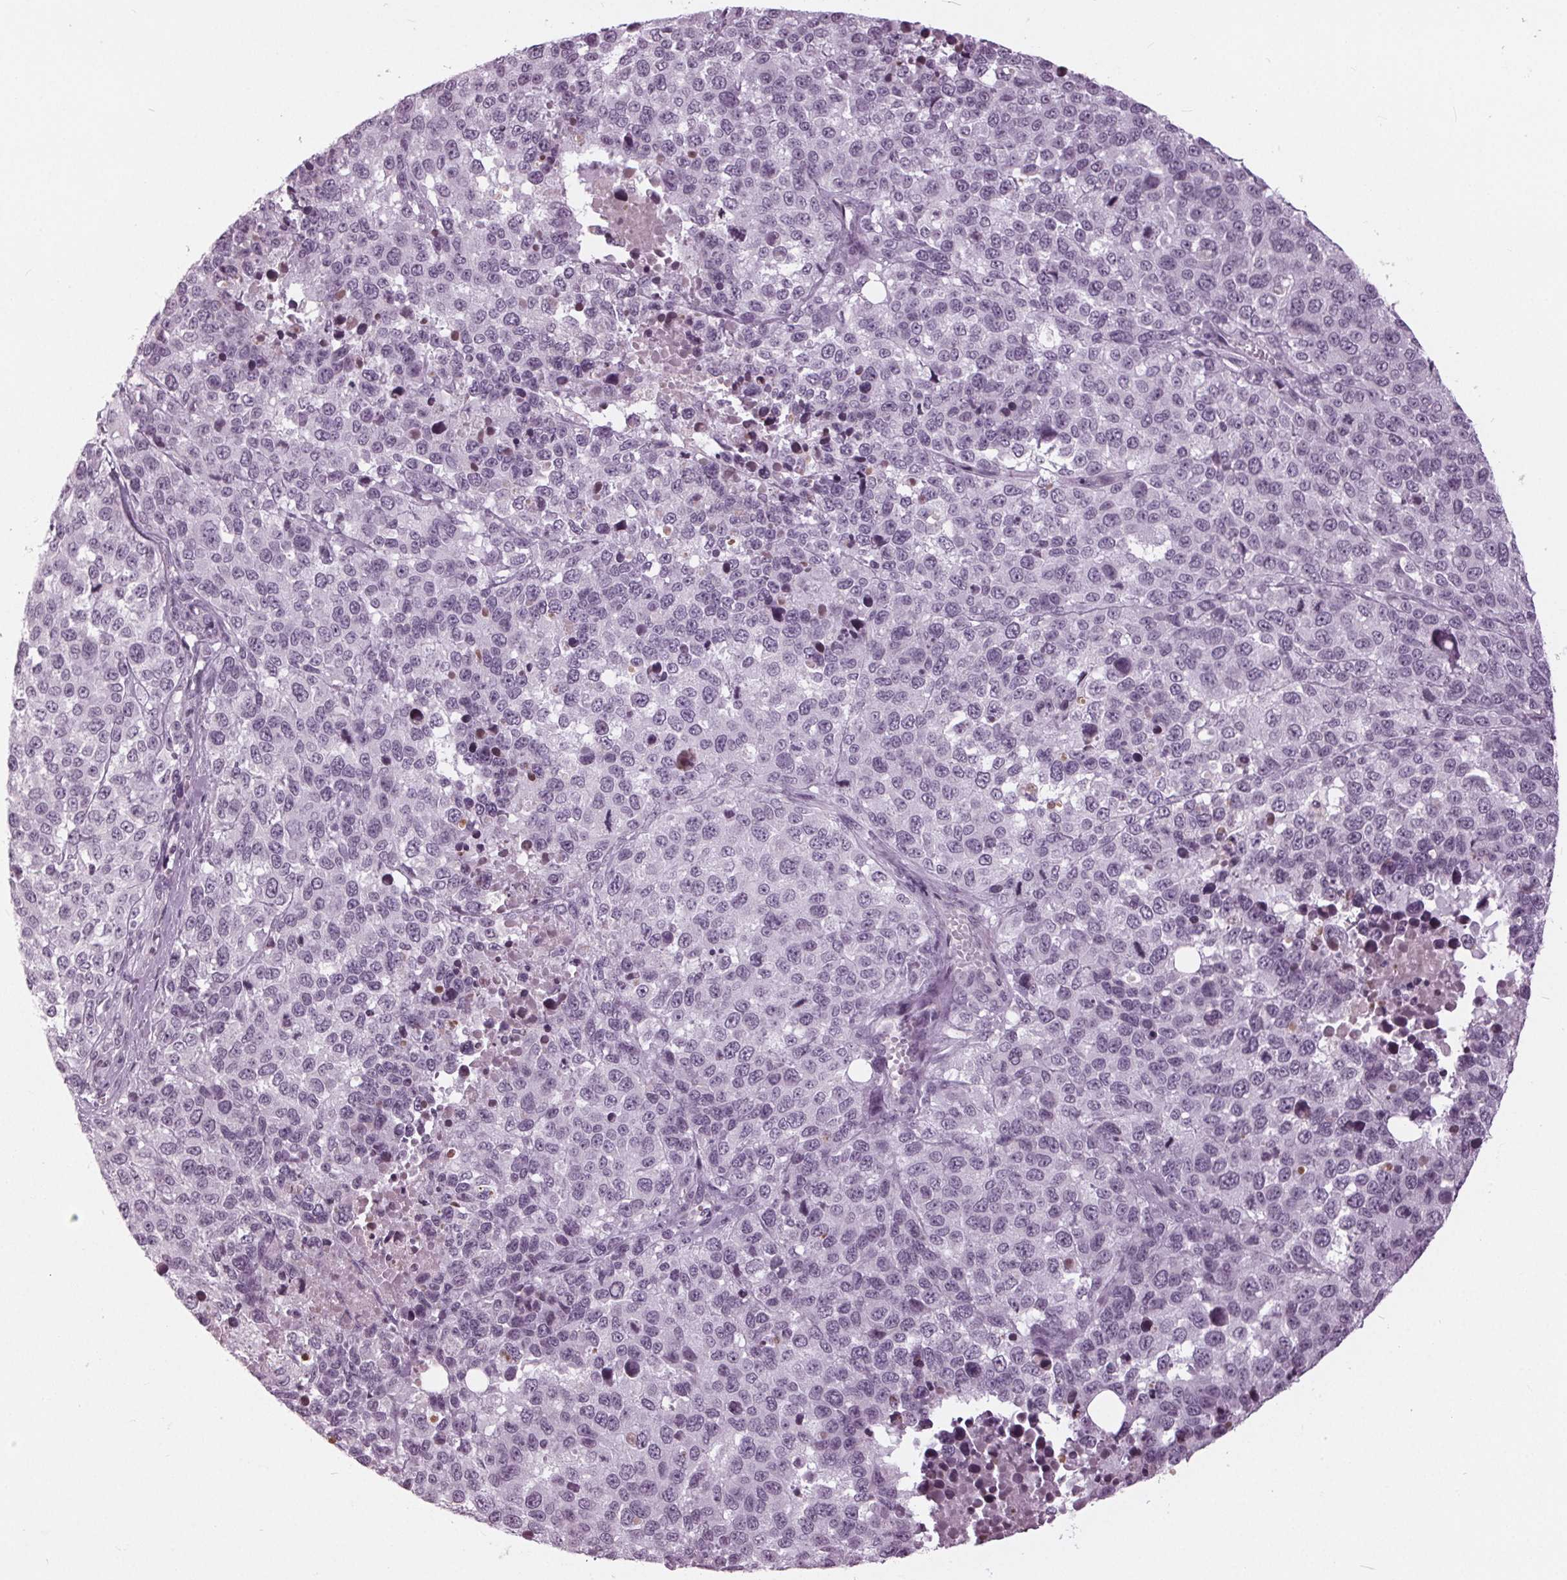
{"staining": {"intensity": "negative", "quantity": "none", "location": "none"}, "tissue": "melanoma", "cell_type": "Tumor cells", "image_type": "cancer", "snomed": [{"axis": "morphology", "description": "Malignant melanoma, Metastatic site"}, {"axis": "topography", "description": "Skin"}], "caption": "Melanoma was stained to show a protein in brown. There is no significant positivity in tumor cells.", "gene": "SLC9A4", "patient": {"sex": "male", "age": 84}}